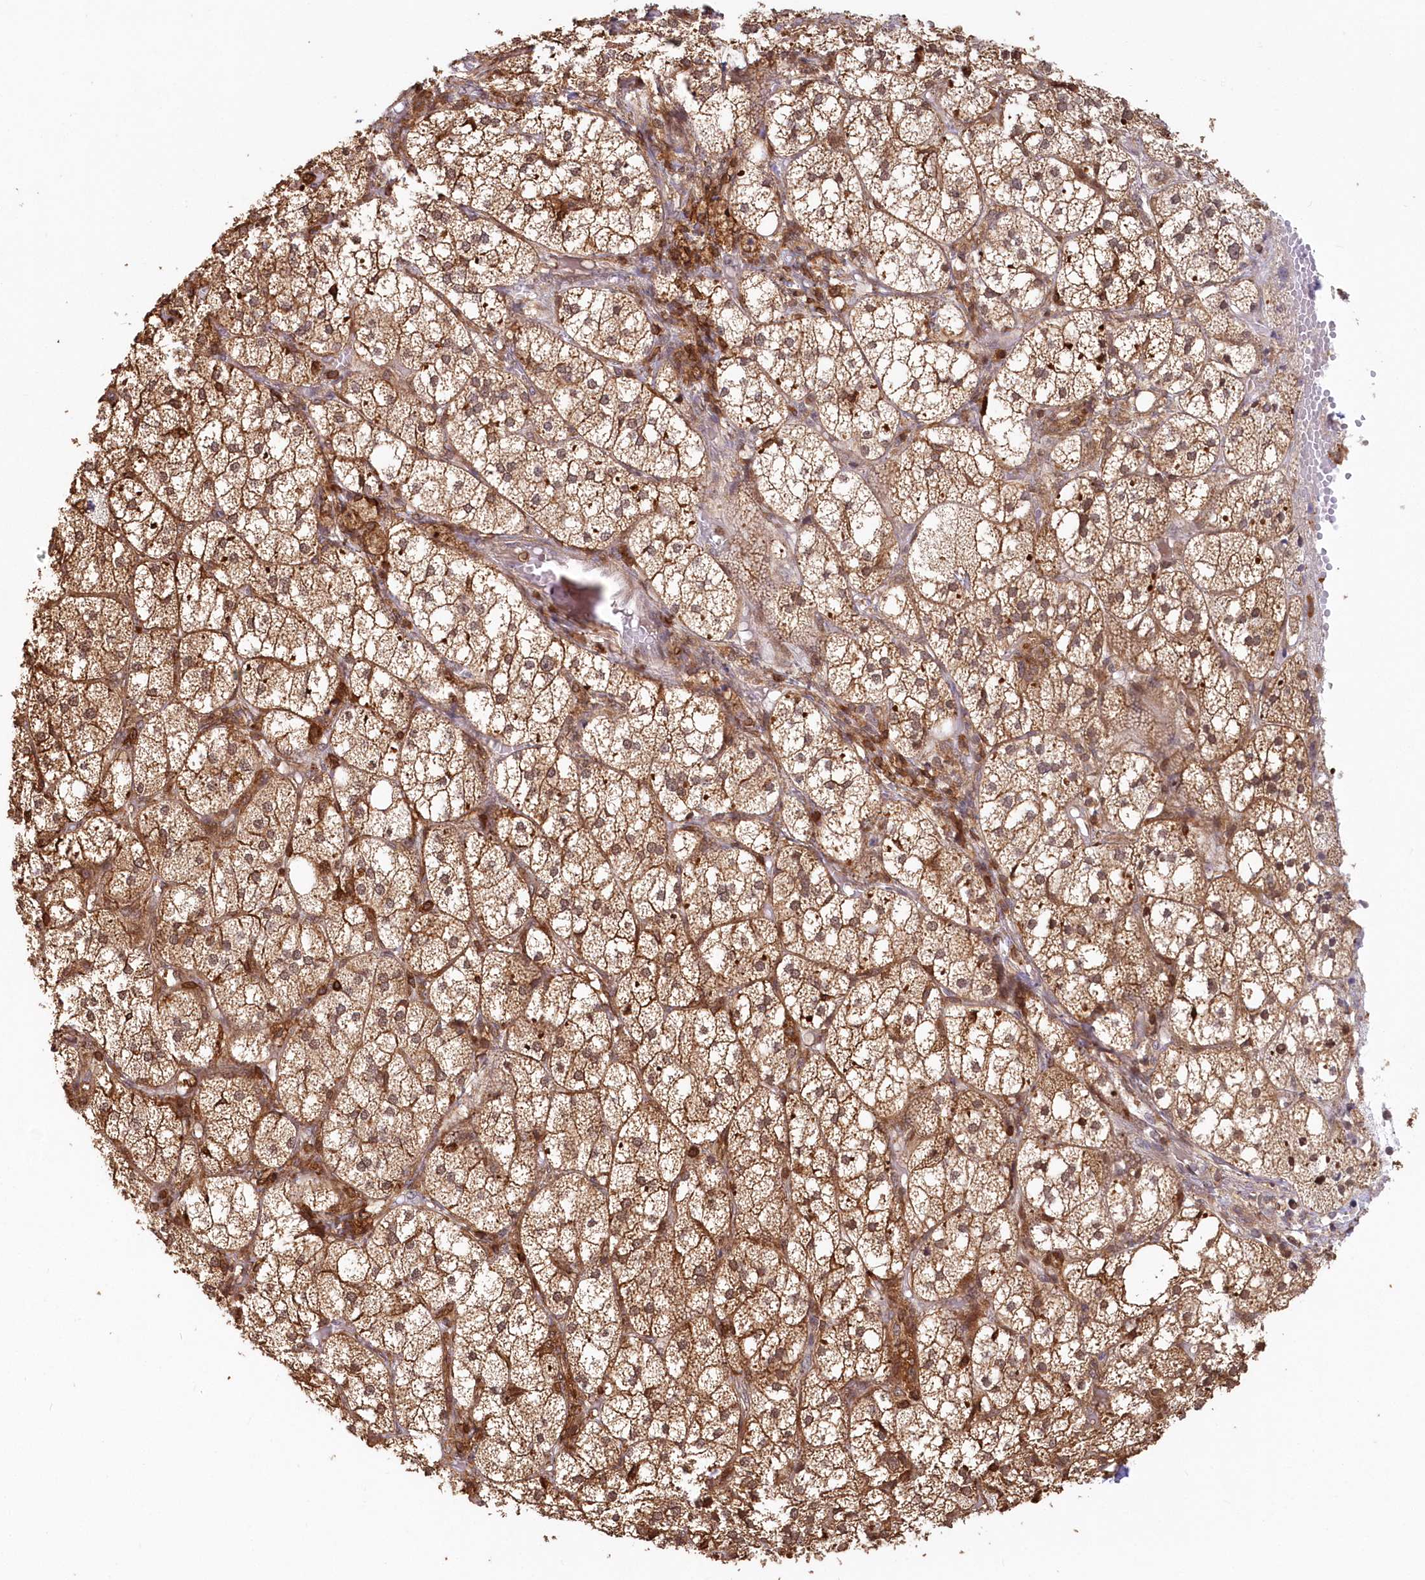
{"staining": {"intensity": "moderate", "quantity": ">75%", "location": "cytoplasmic/membranous"}, "tissue": "adrenal gland", "cell_type": "Glandular cells", "image_type": "normal", "snomed": [{"axis": "morphology", "description": "Normal tissue, NOS"}, {"axis": "topography", "description": "Adrenal gland"}], "caption": "A high-resolution photomicrograph shows immunohistochemistry staining of unremarkable adrenal gland, which shows moderate cytoplasmic/membranous positivity in about >75% of glandular cells.", "gene": "SNED1", "patient": {"sex": "female", "age": 61}}